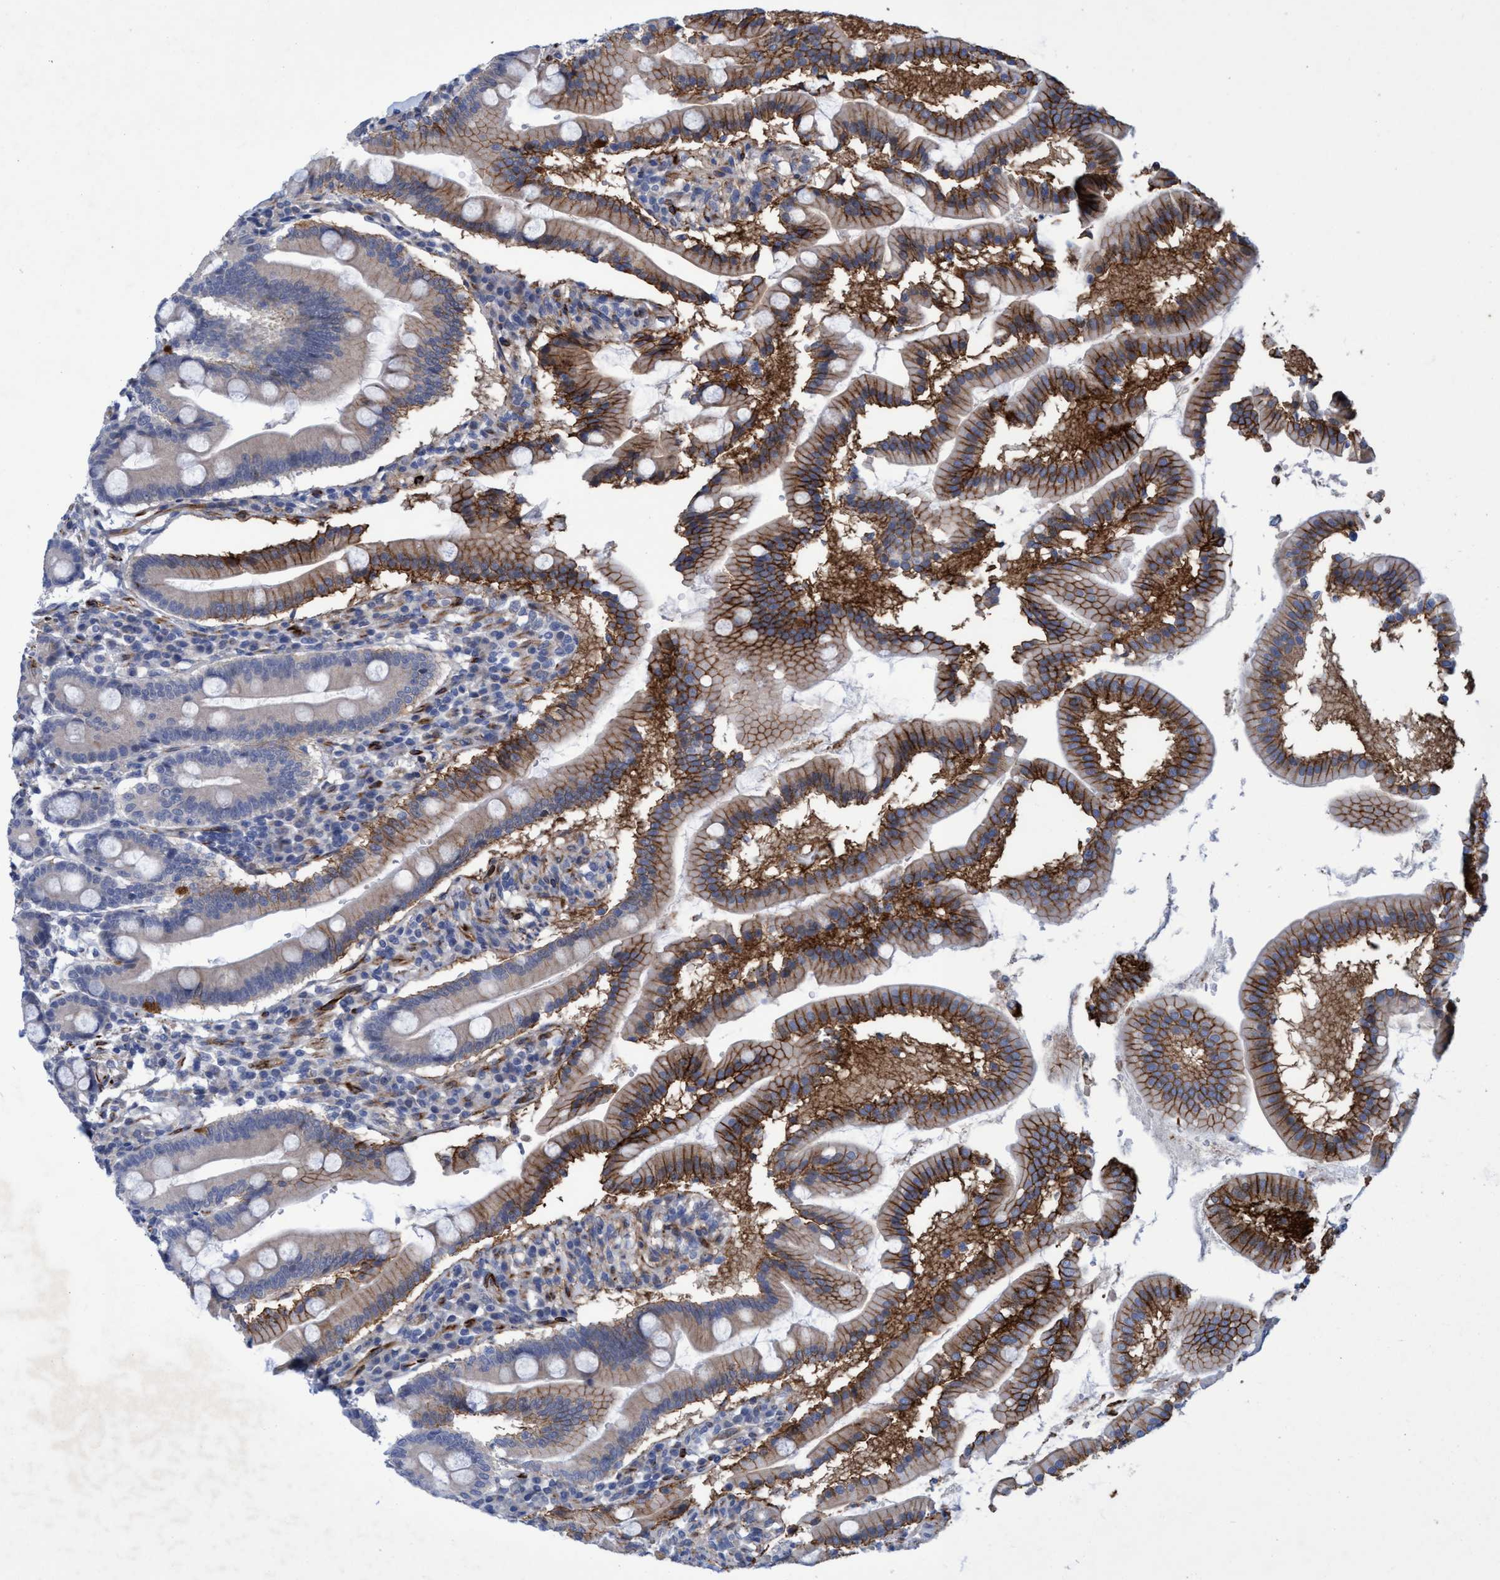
{"staining": {"intensity": "moderate", "quantity": ">75%", "location": "cytoplasmic/membranous"}, "tissue": "duodenum", "cell_type": "Glandular cells", "image_type": "normal", "snomed": [{"axis": "morphology", "description": "Normal tissue, NOS"}, {"axis": "topography", "description": "Duodenum"}], "caption": "Immunohistochemistry (IHC) of unremarkable duodenum displays medium levels of moderate cytoplasmic/membranous positivity in approximately >75% of glandular cells.", "gene": "SLC43A2", "patient": {"sex": "male", "age": 50}}